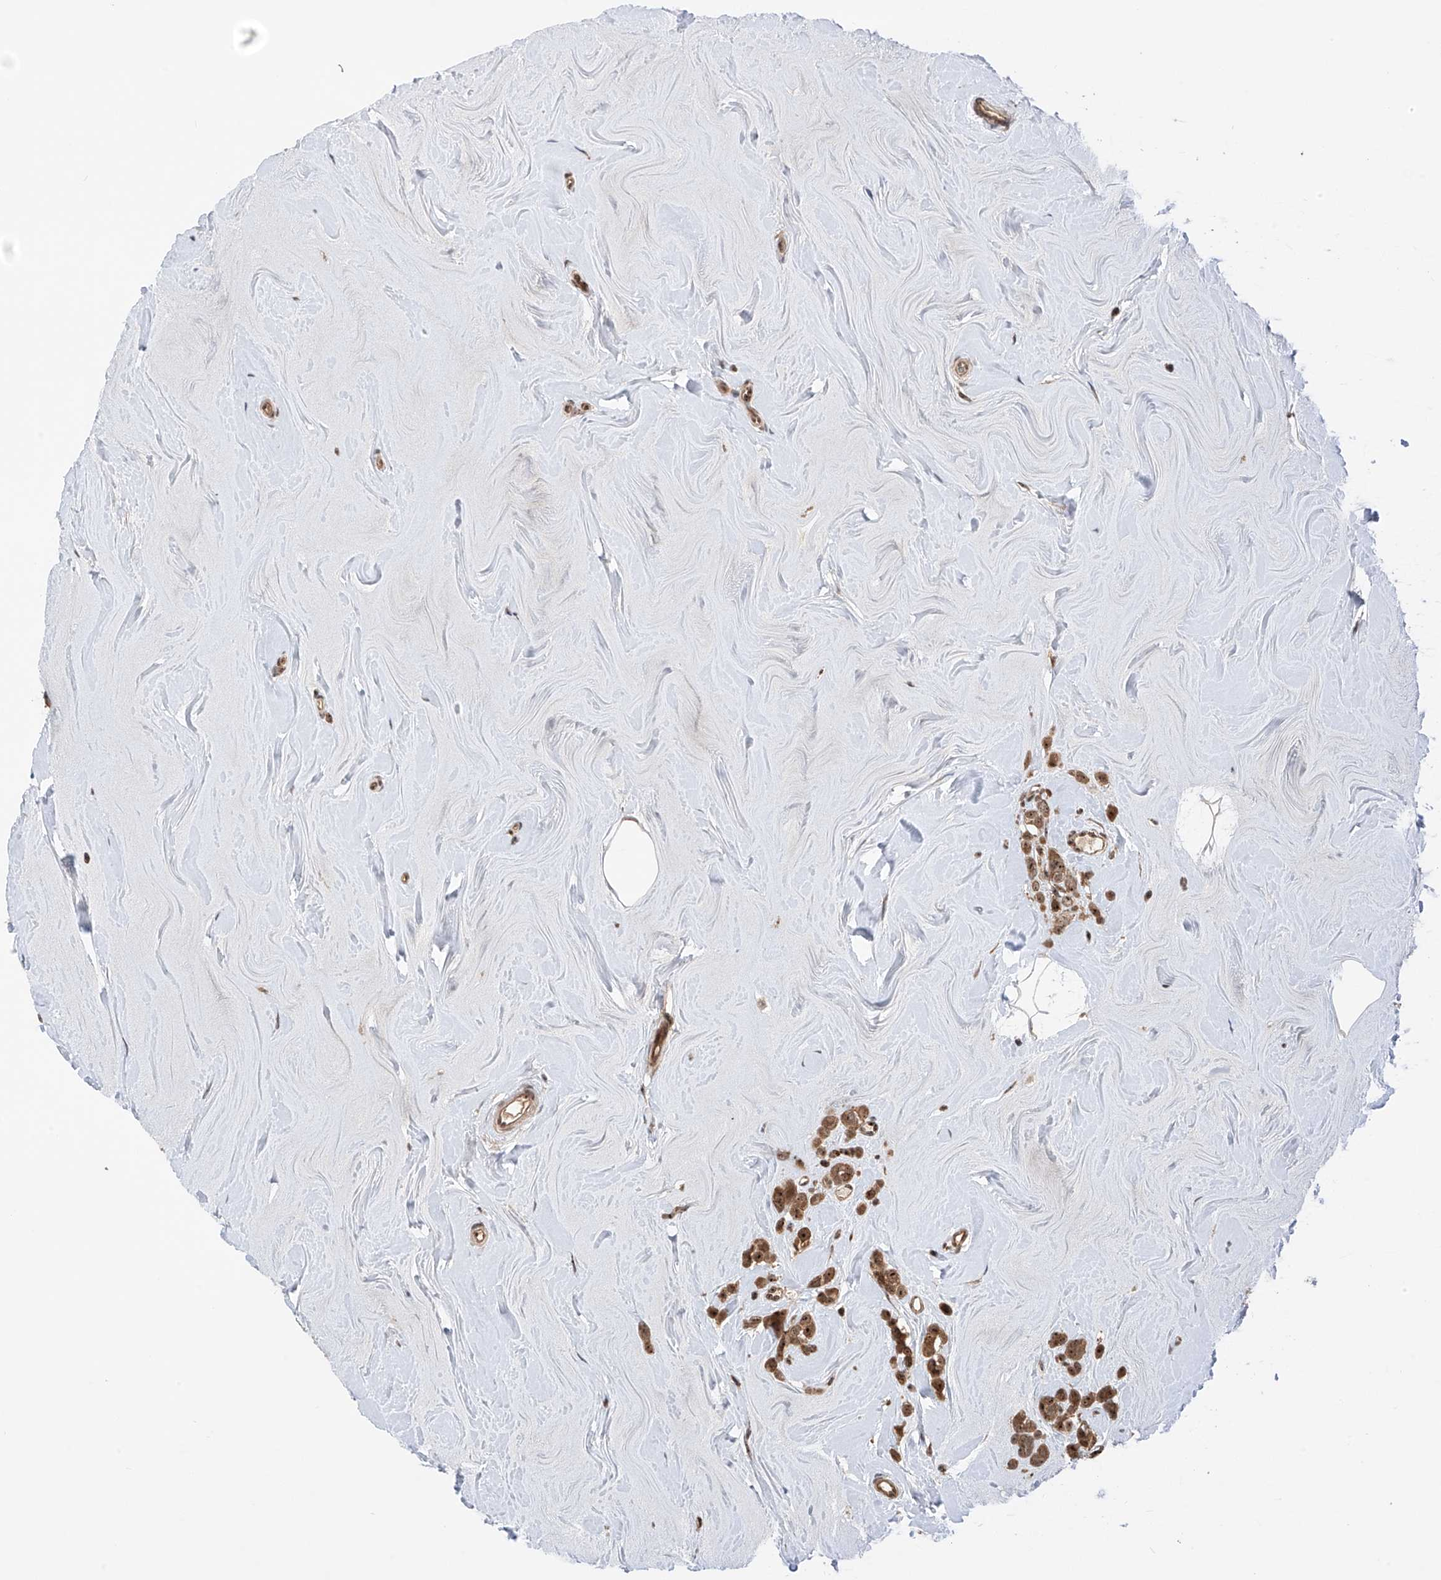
{"staining": {"intensity": "moderate", "quantity": ">75%", "location": "cytoplasmic/membranous,nuclear"}, "tissue": "breast cancer", "cell_type": "Tumor cells", "image_type": "cancer", "snomed": [{"axis": "morphology", "description": "Lobular carcinoma"}, {"axis": "topography", "description": "Breast"}], "caption": "Human breast lobular carcinoma stained with a brown dye displays moderate cytoplasmic/membranous and nuclear positive expression in approximately >75% of tumor cells.", "gene": "C1orf131", "patient": {"sex": "female", "age": 47}}